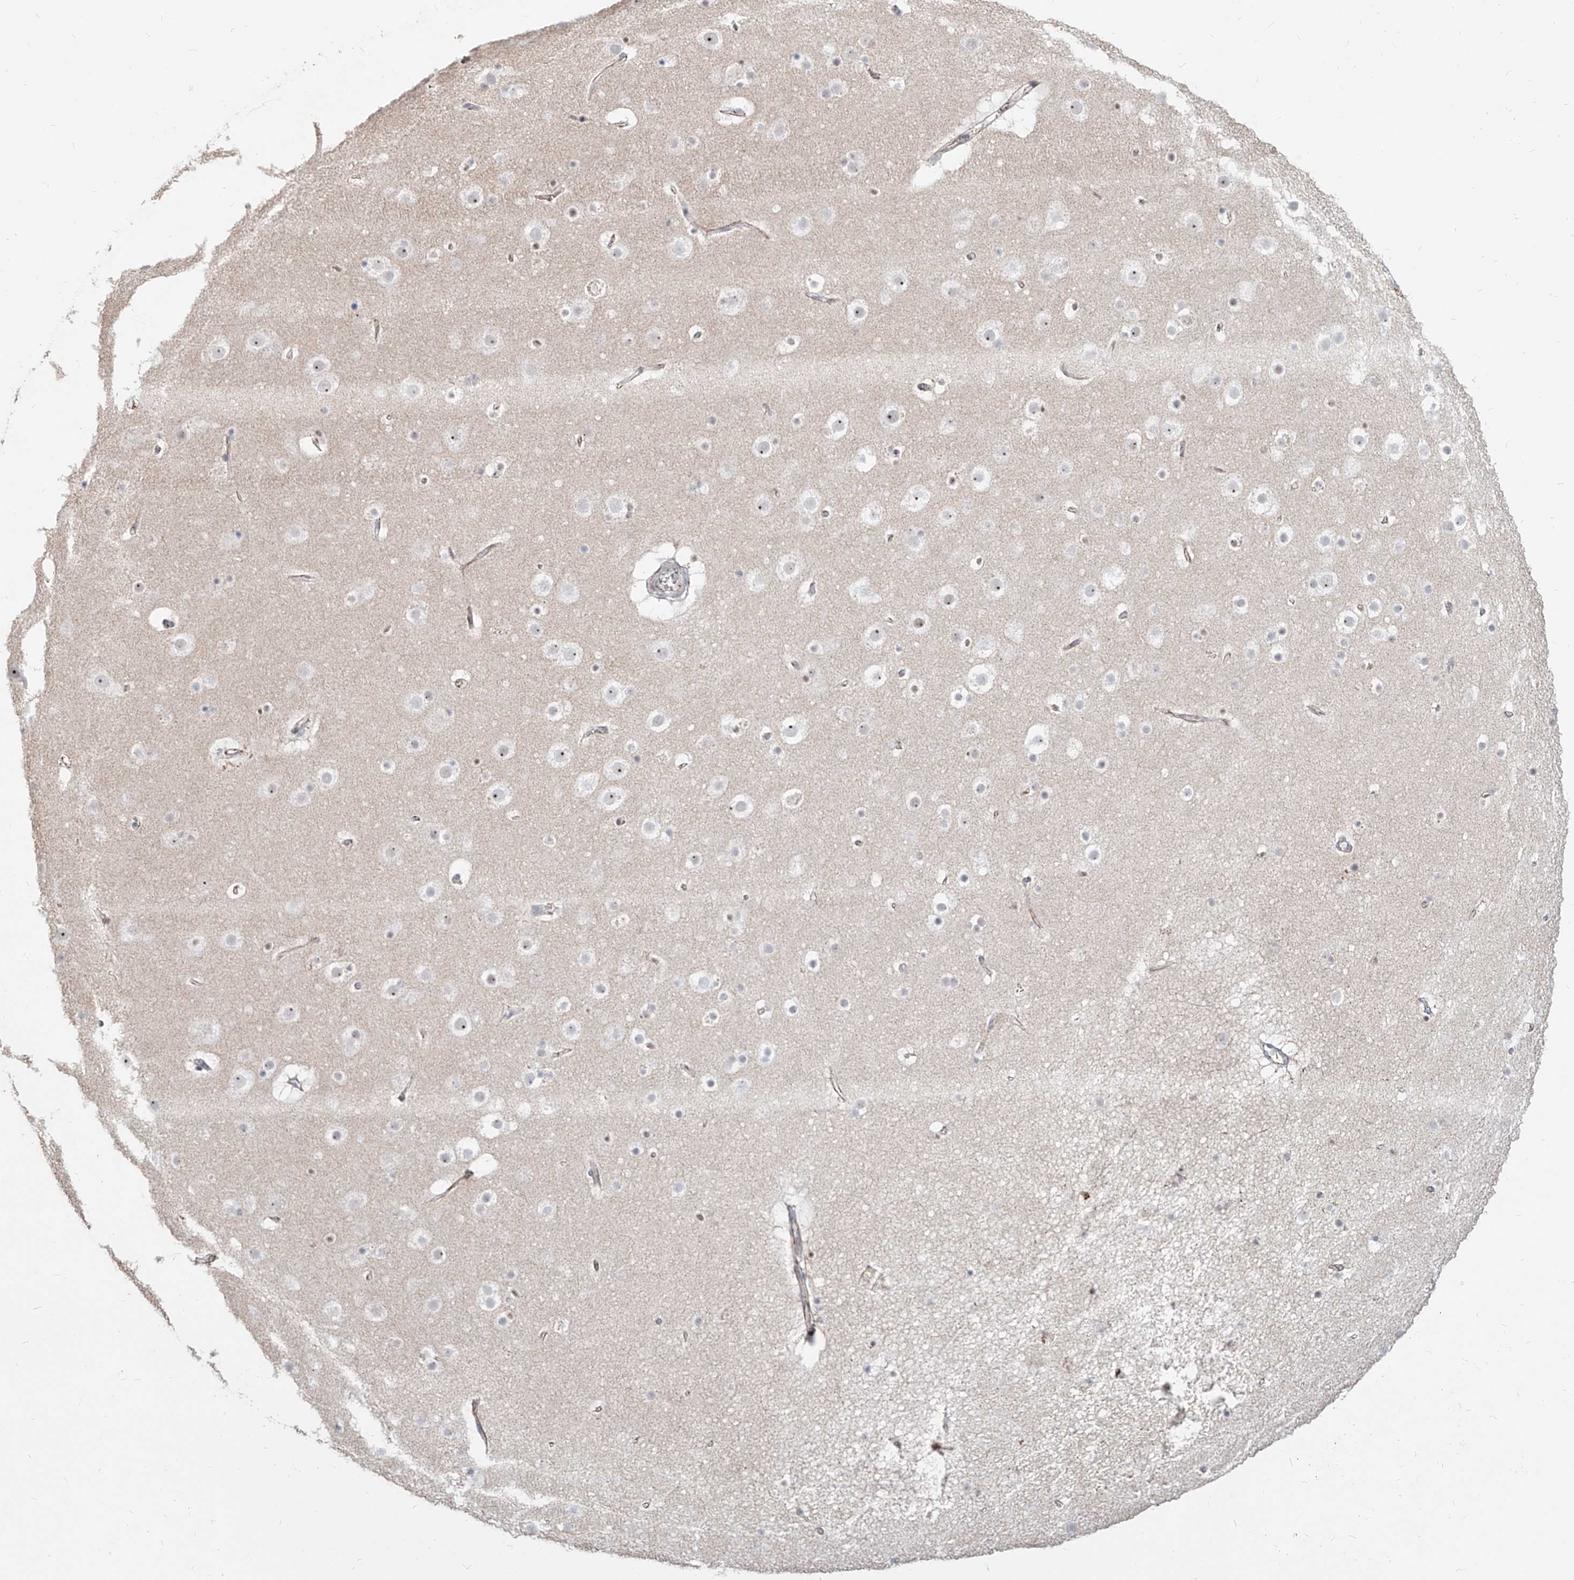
{"staining": {"intensity": "moderate", "quantity": "25%-75%", "location": "cytoplasmic/membranous"}, "tissue": "cerebral cortex", "cell_type": "Endothelial cells", "image_type": "normal", "snomed": [{"axis": "morphology", "description": "Normal tissue, NOS"}, {"axis": "topography", "description": "Cerebral cortex"}], "caption": "DAB (3,3'-diaminobenzidine) immunohistochemical staining of unremarkable cerebral cortex shows moderate cytoplasmic/membranous protein expression in about 25%-75% of endothelial cells.", "gene": "ZNF710", "patient": {"sex": "male", "age": 57}}